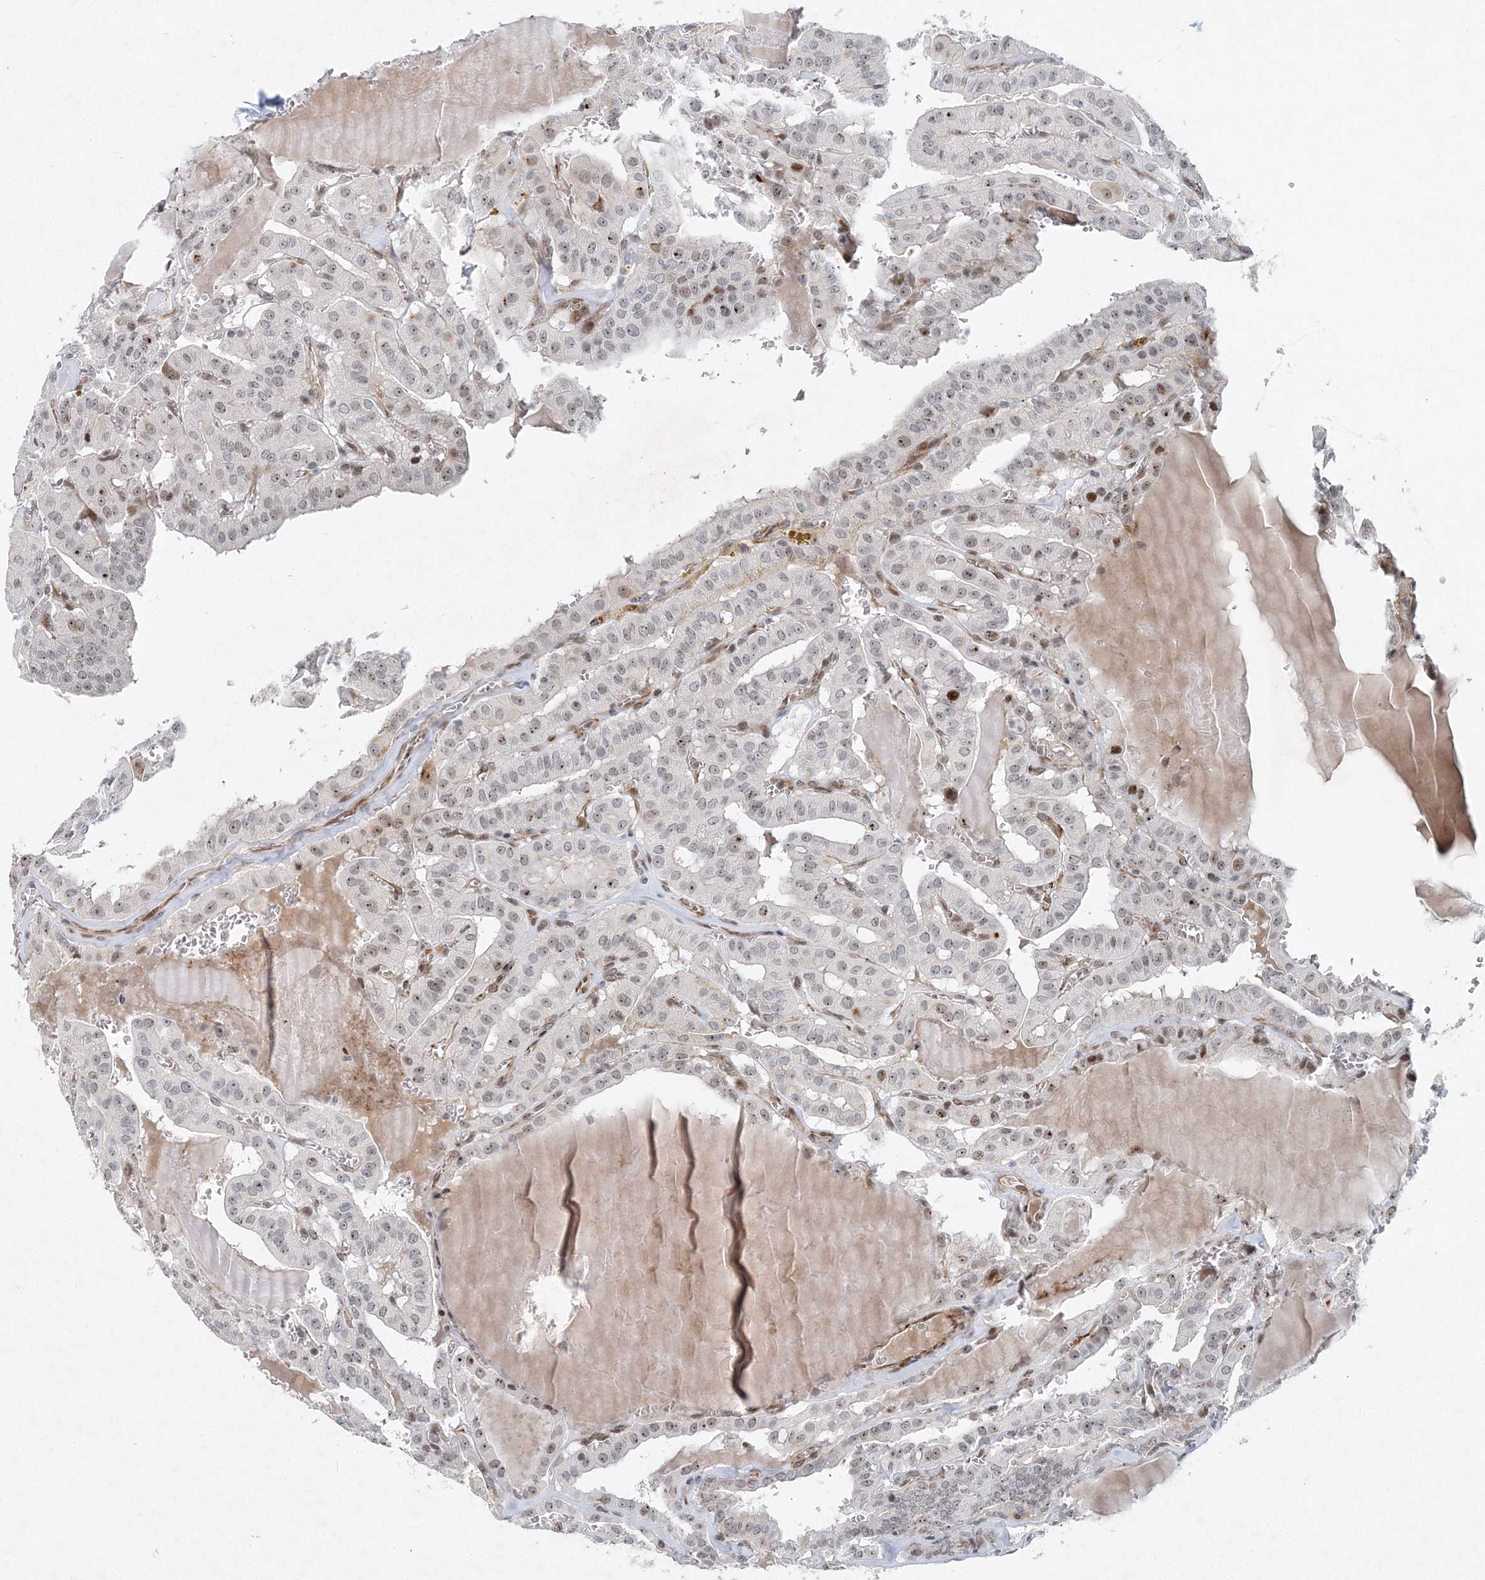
{"staining": {"intensity": "moderate", "quantity": "<25%", "location": "nuclear"}, "tissue": "thyroid cancer", "cell_type": "Tumor cells", "image_type": "cancer", "snomed": [{"axis": "morphology", "description": "Papillary adenocarcinoma, NOS"}, {"axis": "topography", "description": "Thyroid gland"}], "caption": "IHC of thyroid papillary adenocarcinoma displays low levels of moderate nuclear staining in approximately <25% of tumor cells.", "gene": "UIMC1", "patient": {"sex": "male", "age": 52}}